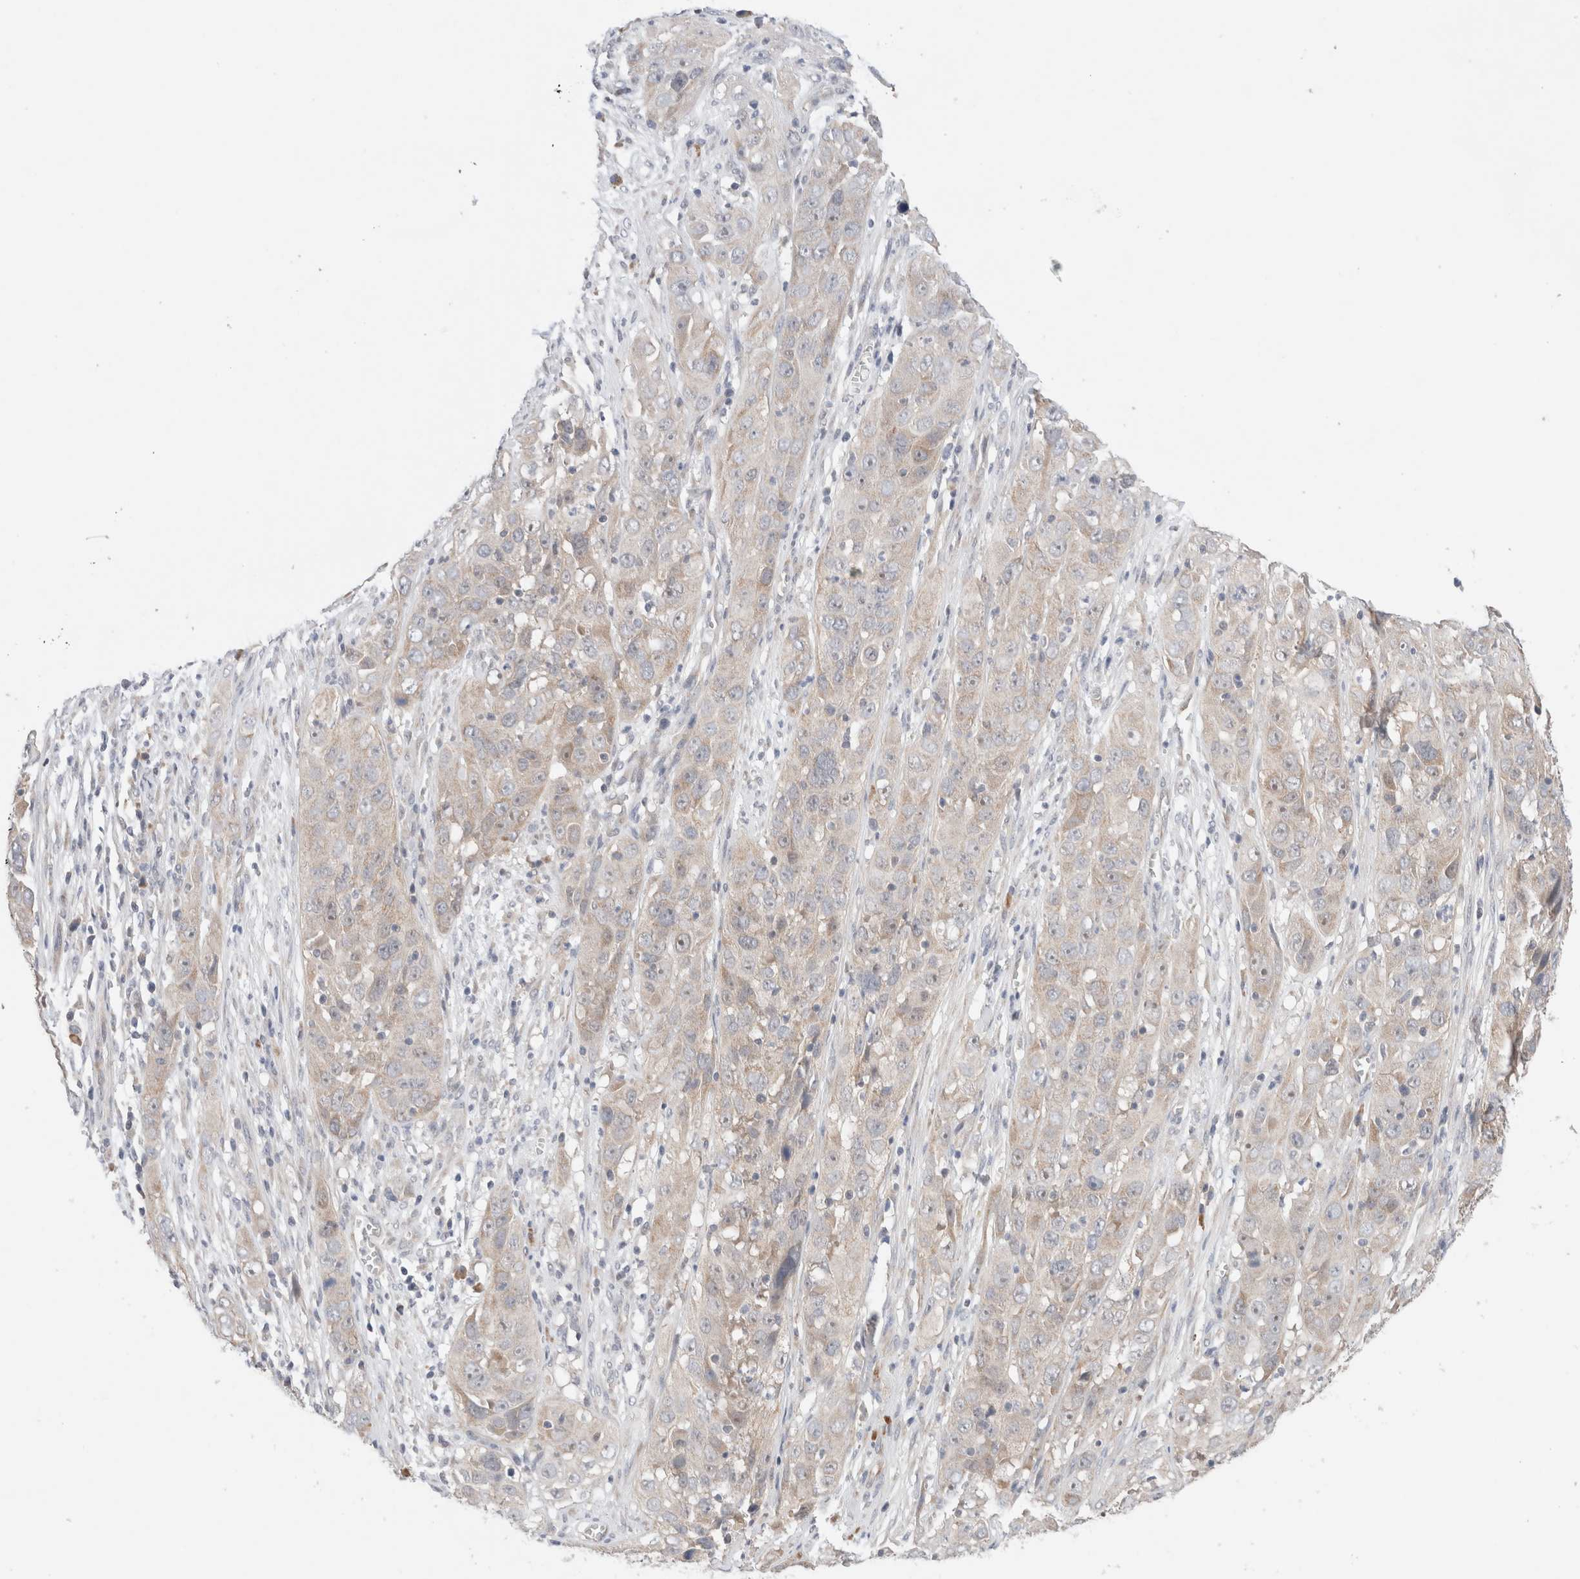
{"staining": {"intensity": "weak", "quantity": "<25%", "location": "cytoplasmic/membranous"}, "tissue": "cervical cancer", "cell_type": "Tumor cells", "image_type": "cancer", "snomed": [{"axis": "morphology", "description": "Squamous cell carcinoma, NOS"}, {"axis": "topography", "description": "Cervix"}], "caption": "There is no significant expression in tumor cells of cervical squamous cell carcinoma.", "gene": "ERI3", "patient": {"sex": "female", "age": 32}}